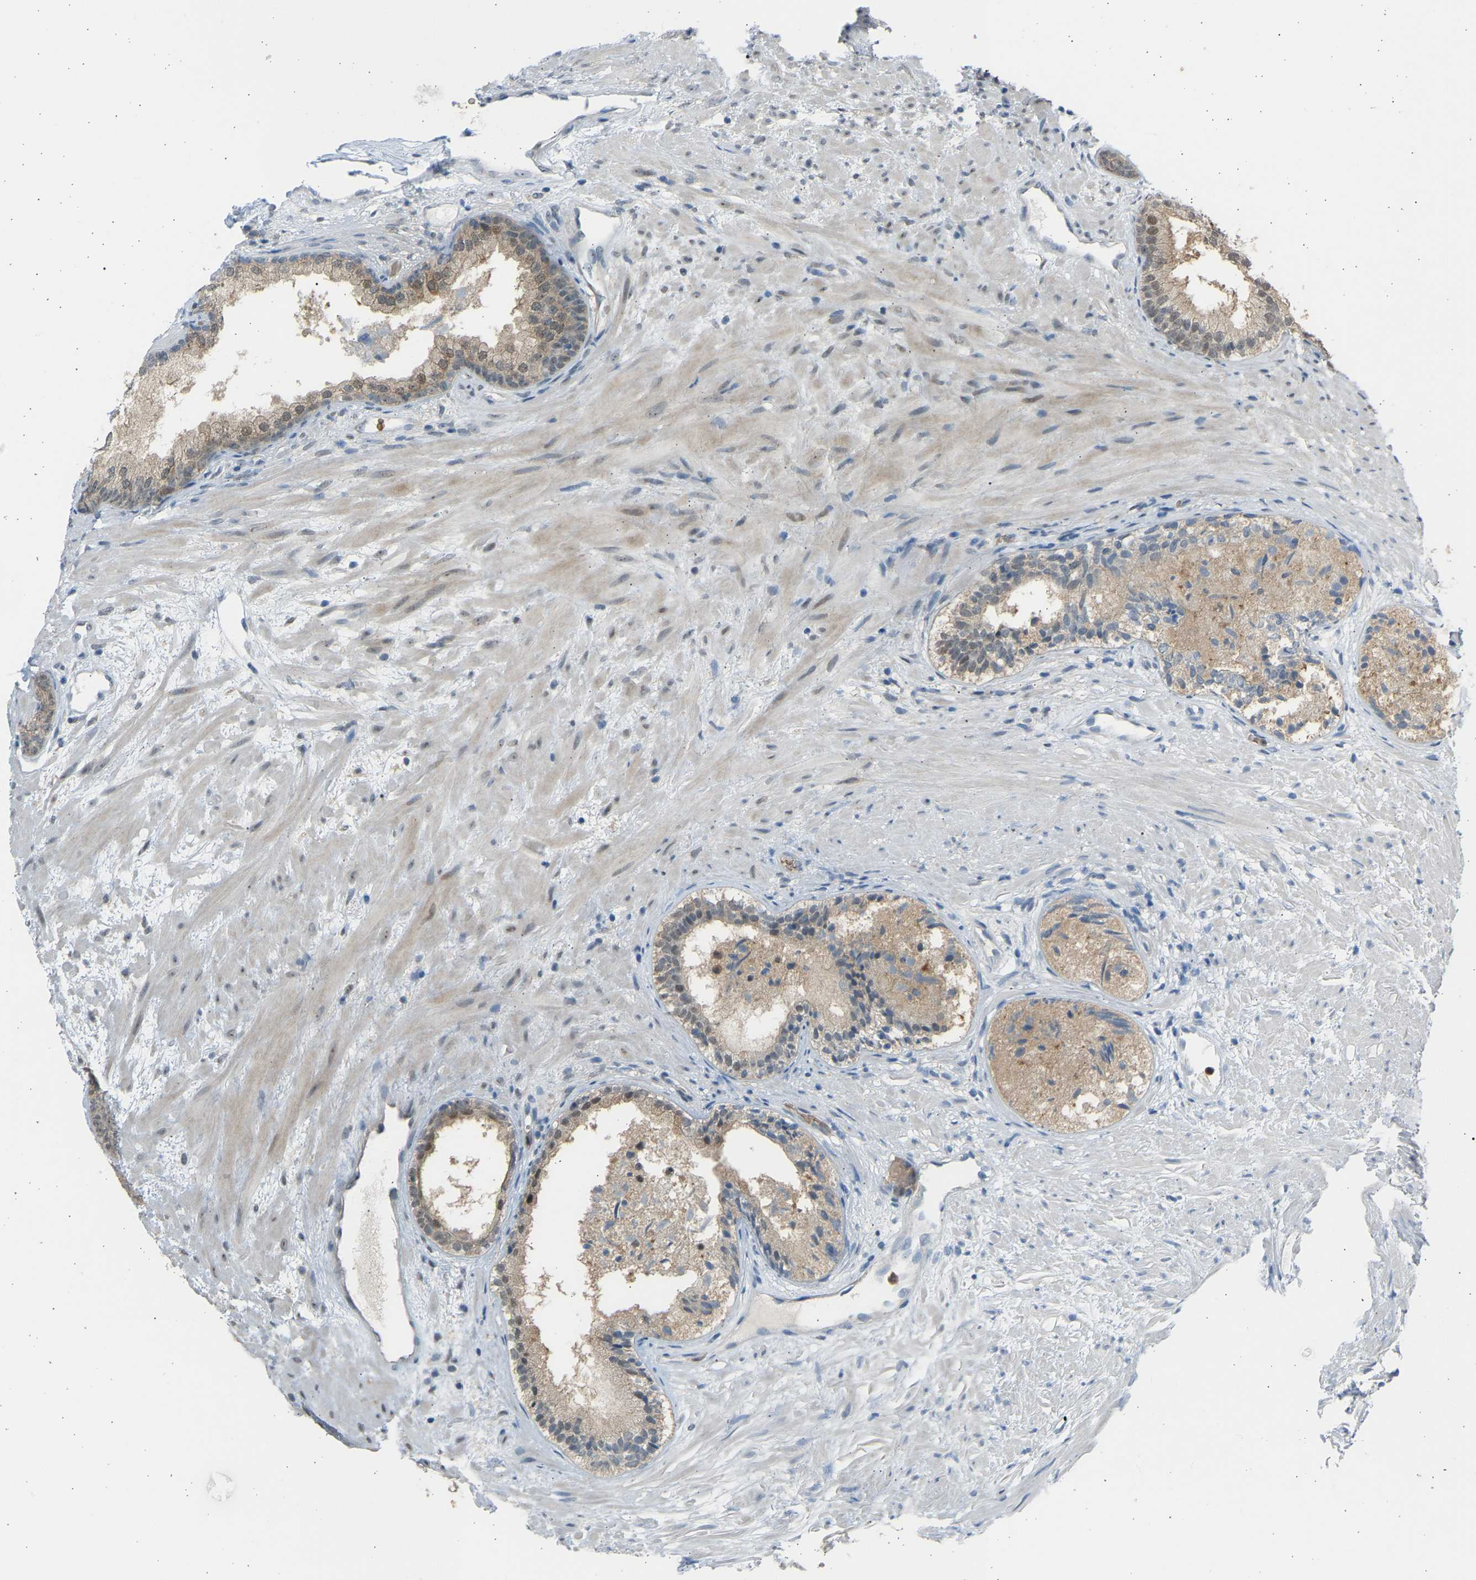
{"staining": {"intensity": "weak", "quantity": "<25%", "location": "nuclear"}, "tissue": "prostate", "cell_type": "Glandular cells", "image_type": "normal", "snomed": [{"axis": "morphology", "description": "Normal tissue, NOS"}, {"axis": "topography", "description": "Prostate"}], "caption": "Immunohistochemical staining of benign human prostate reveals no significant expression in glandular cells.", "gene": "BIRC2", "patient": {"sex": "male", "age": 76}}